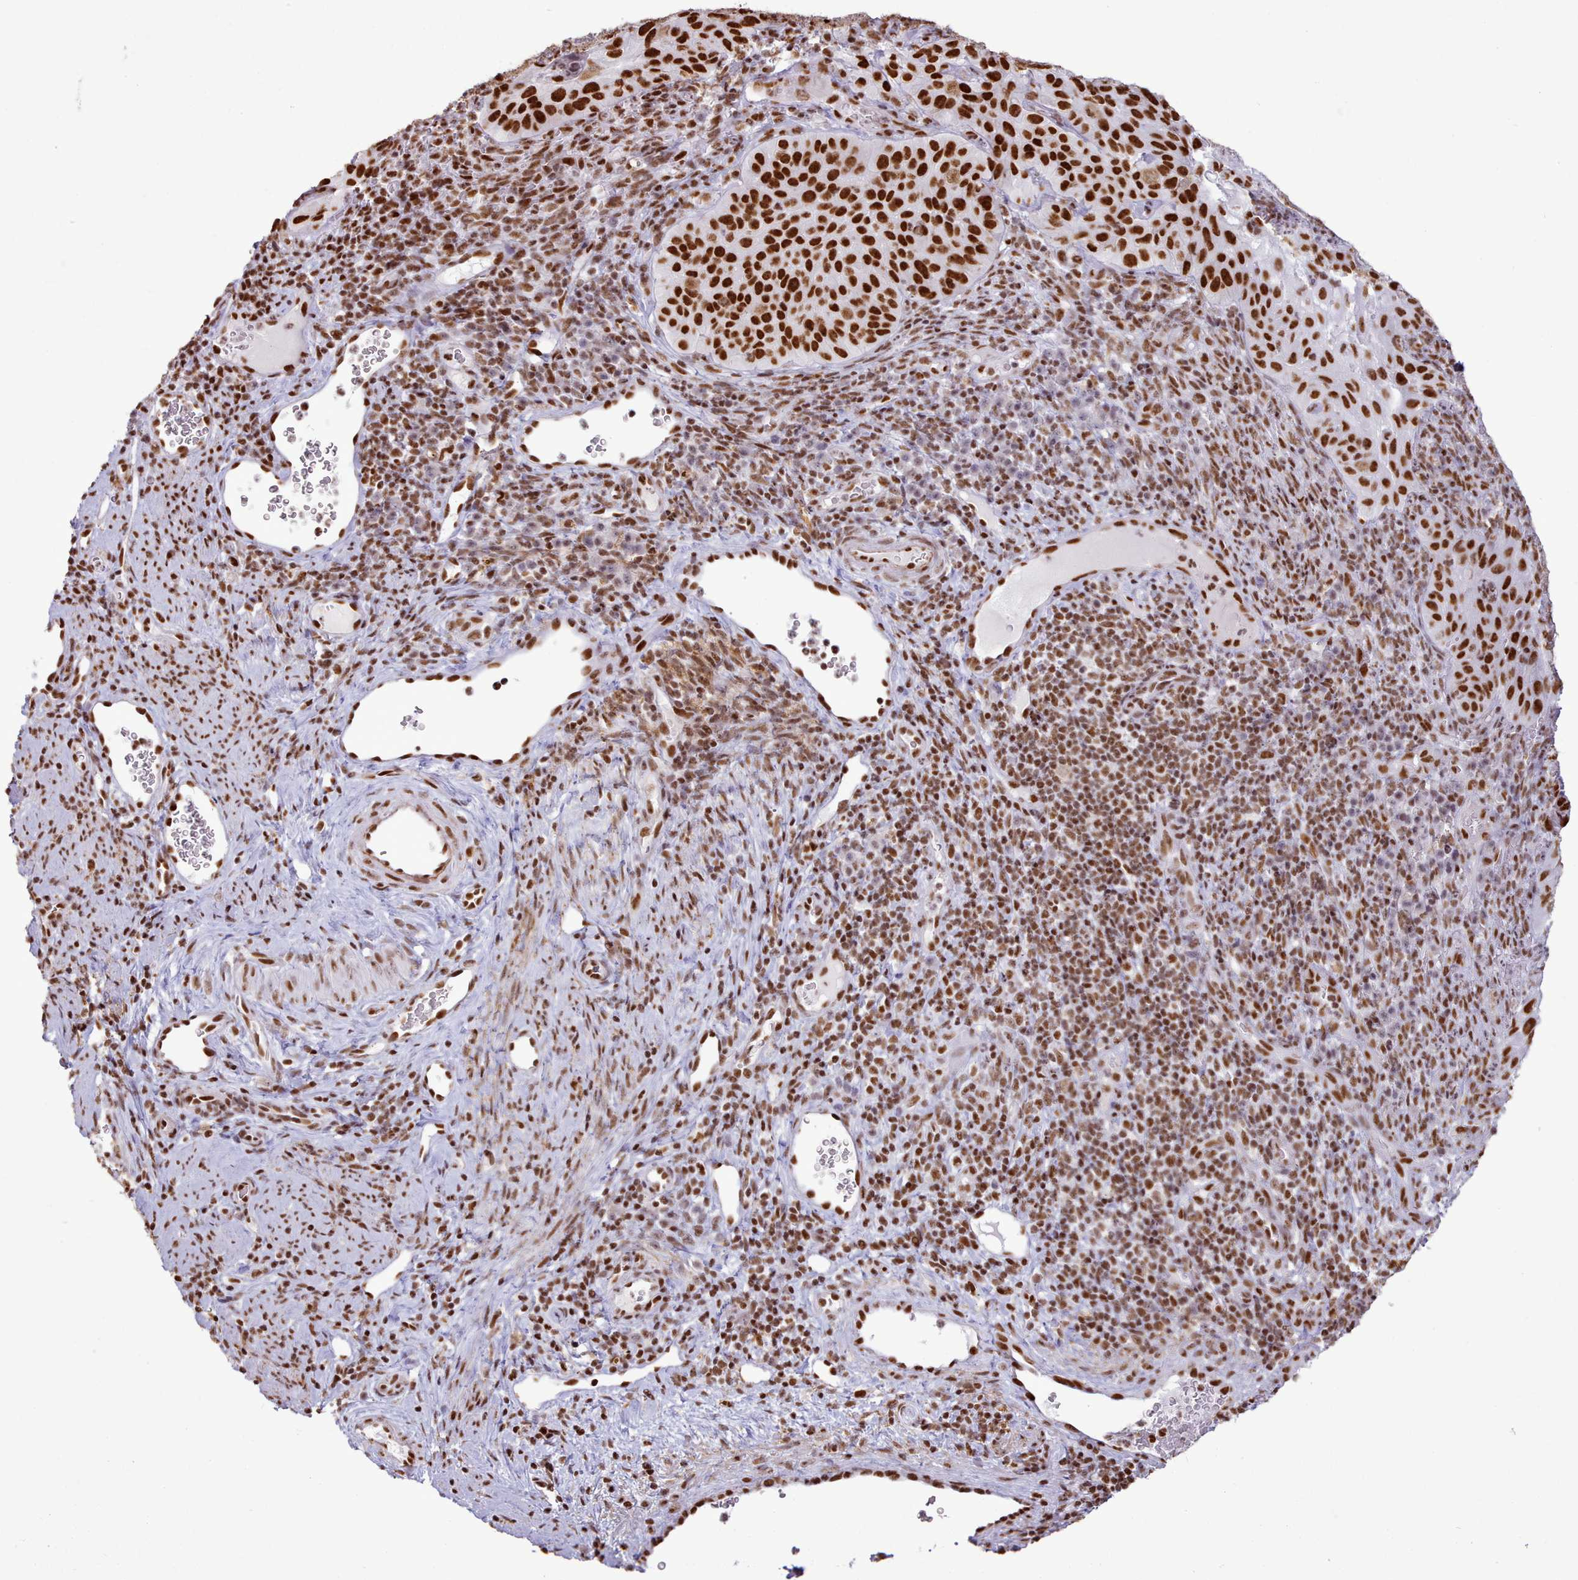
{"staining": {"intensity": "strong", "quantity": ">75%", "location": "nuclear"}, "tissue": "cervical cancer", "cell_type": "Tumor cells", "image_type": "cancer", "snomed": [{"axis": "morphology", "description": "Squamous cell carcinoma, NOS"}, {"axis": "topography", "description": "Cervix"}], "caption": "The photomicrograph demonstrates immunohistochemical staining of cervical squamous cell carcinoma. There is strong nuclear positivity is appreciated in approximately >75% of tumor cells.", "gene": "TAF15", "patient": {"sex": "female", "age": 52}}